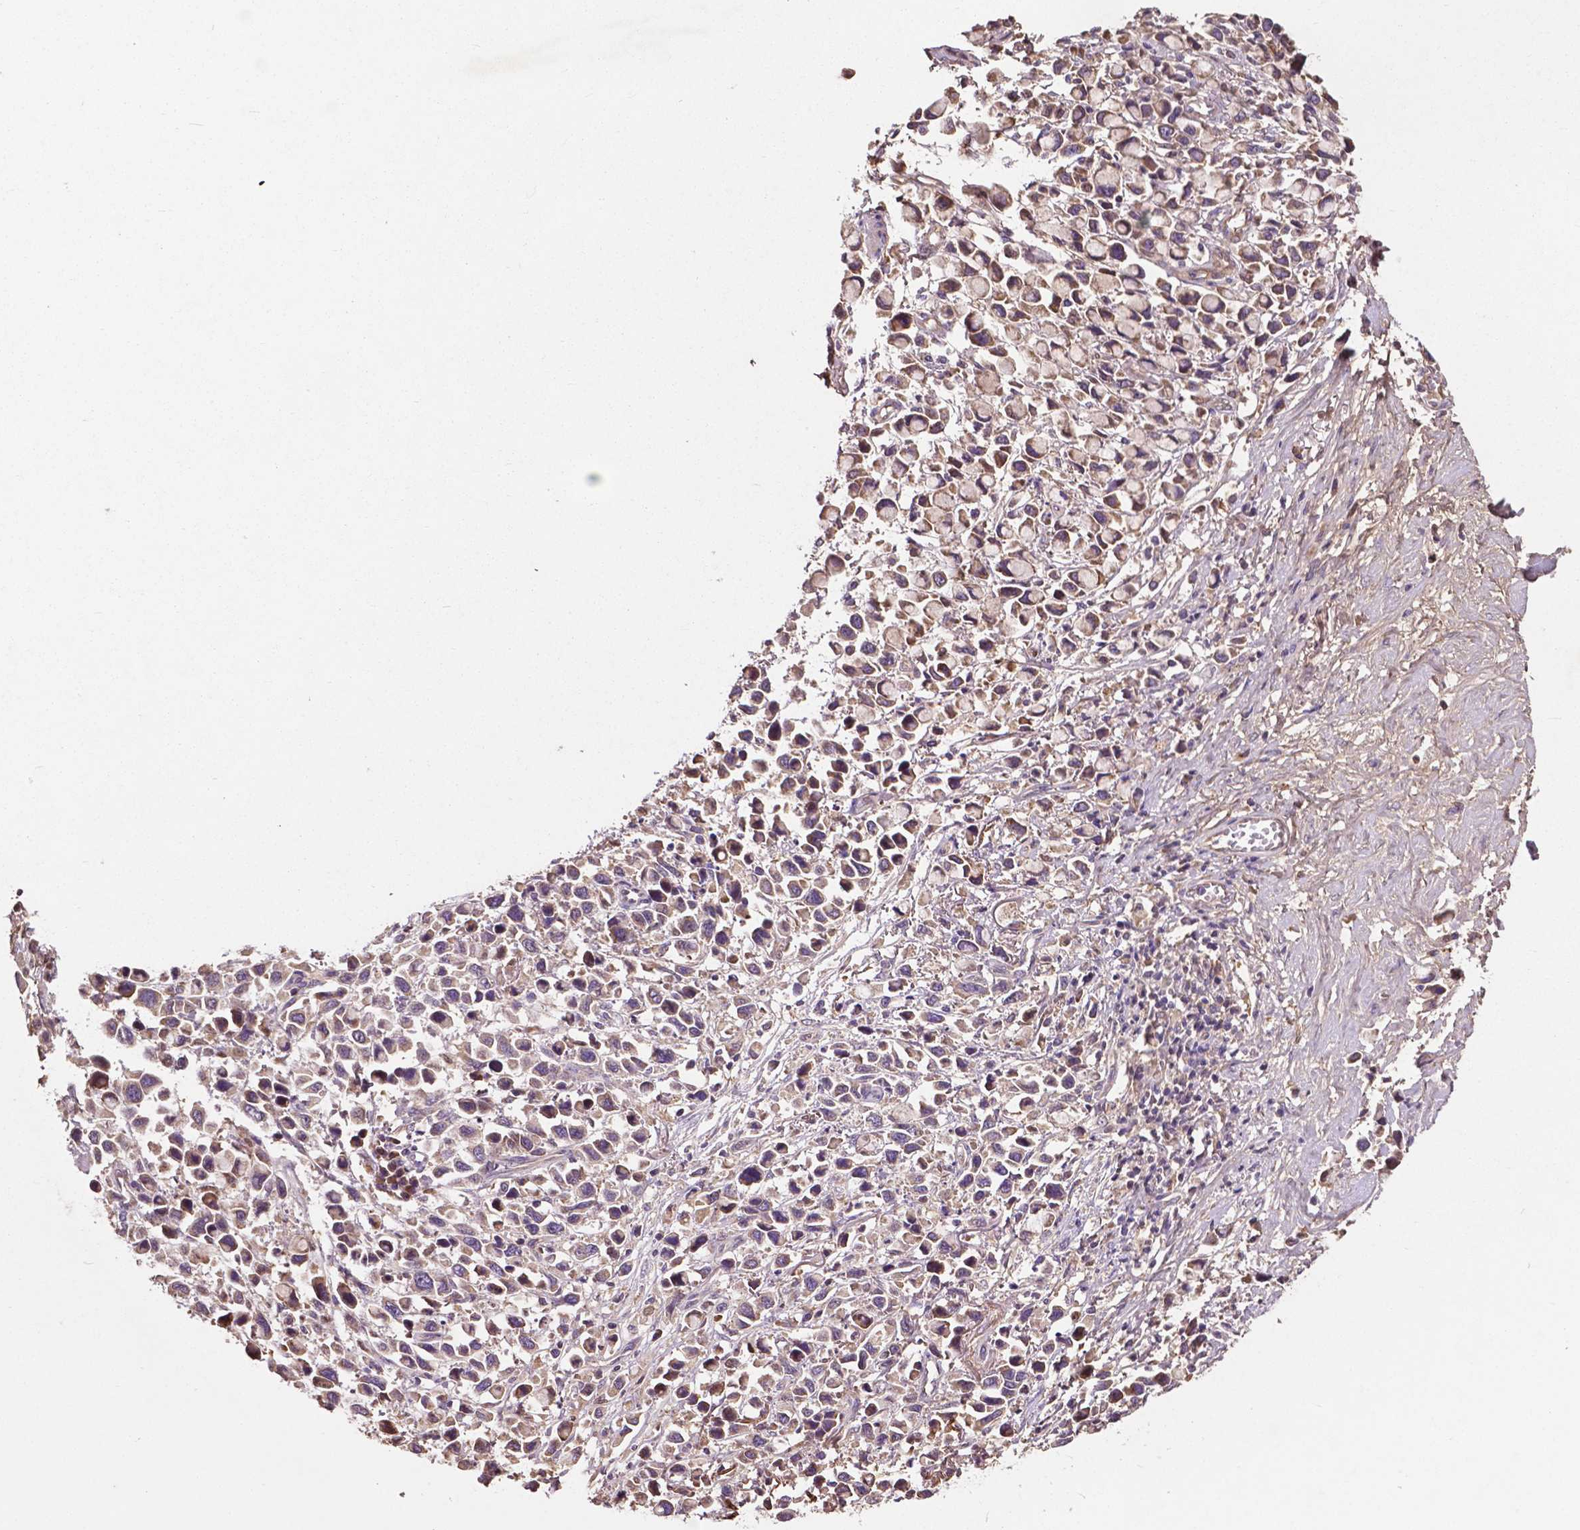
{"staining": {"intensity": "weak", "quantity": "25%-75%", "location": "cytoplasmic/membranous"}, "tissue": "stomach cancer", "cell_type": "Tumor cells", "image_type": "cancer", "snomed": [{"axis": "morphology", "description": "Adenocarcinoma, NOS"}, {"axis": "topography", "description": "Stomach"}], "caption": "DAB immunohistochemical staining of stomach adenocarcinoma demonstrates weak cytoplasmic/membranous protein positivity in about 25%-75% of tumor cells.", "gene": "GJA9", "patient": {"sex": "female", "age": 81}}